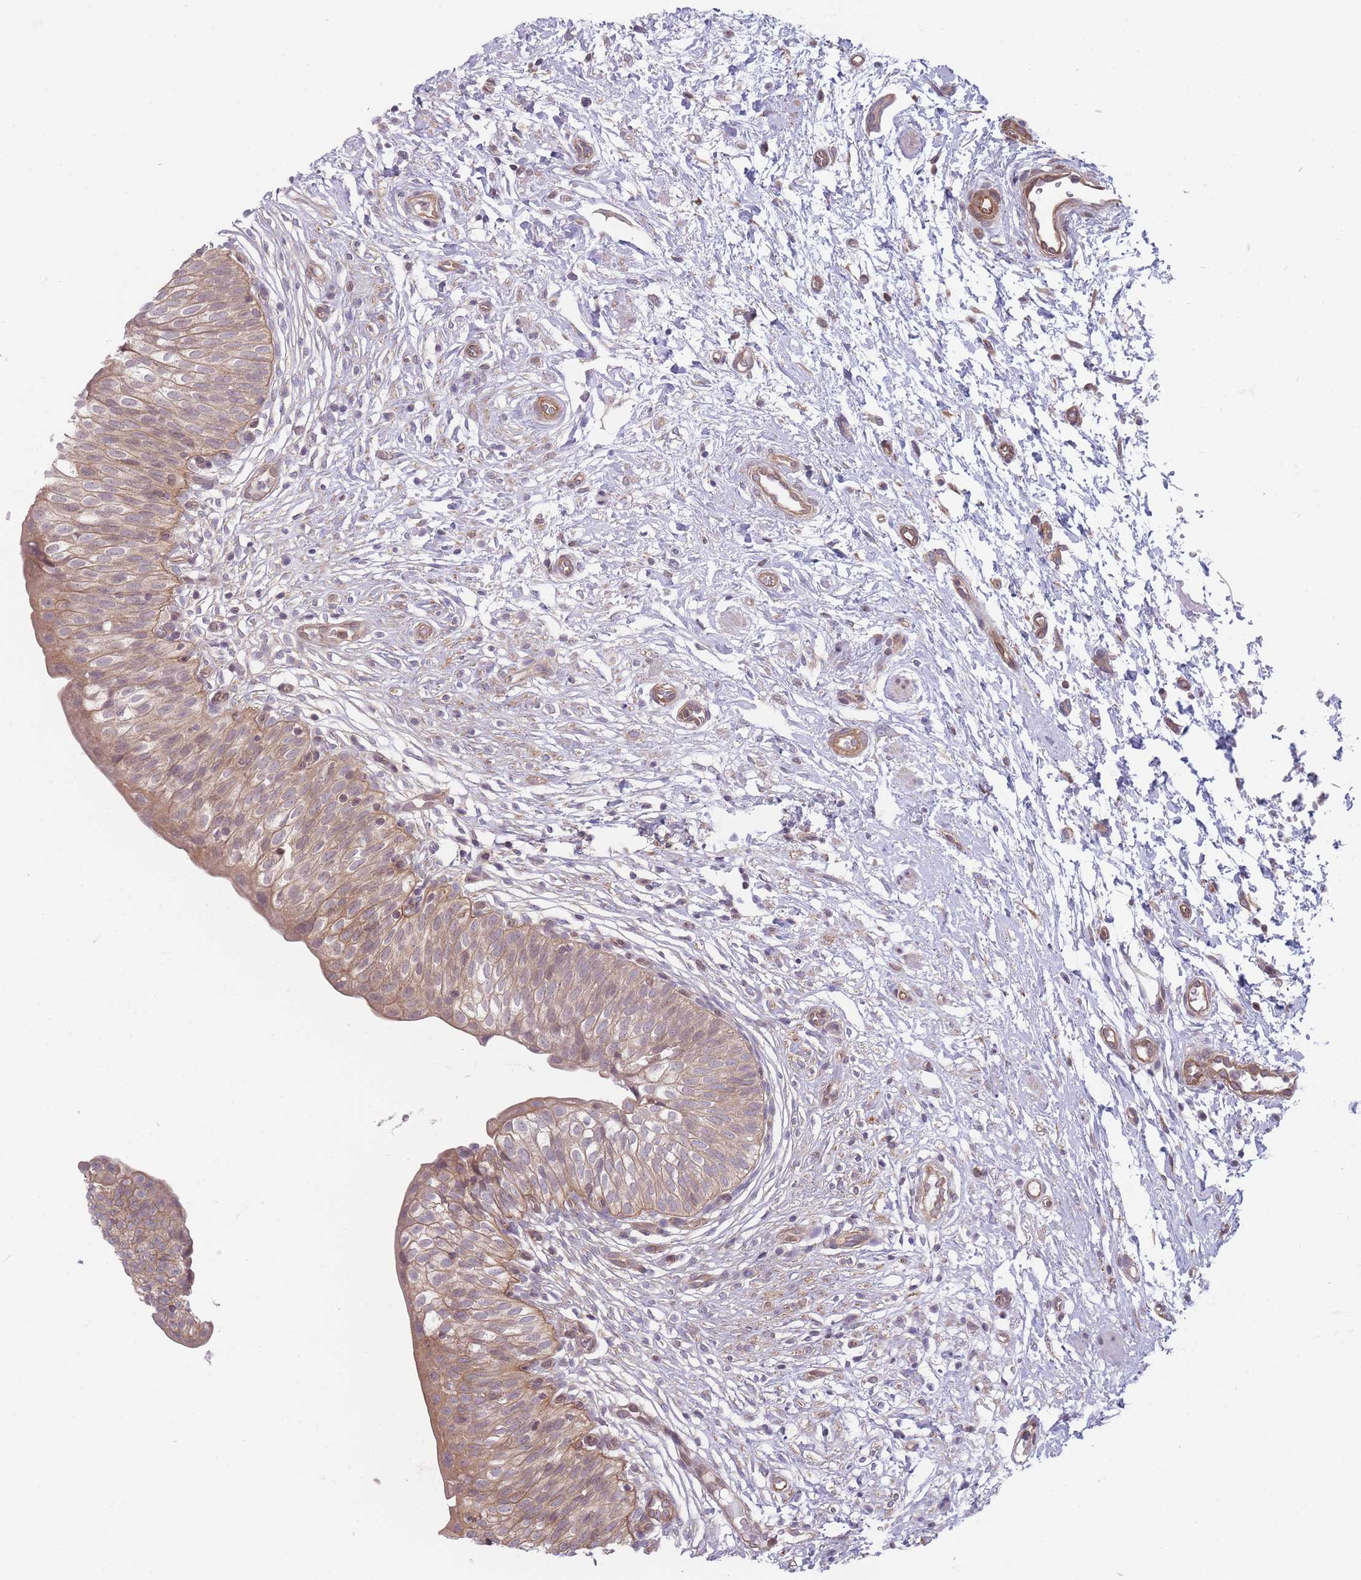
{"staining": {"intensity": "moderate", "quantity": ">75%", "location": "cytoplasmic/membranous"}, "tissue": "urinary bladder", "cell_type": "Urothelial cells", "image_type": "normal", "snomed": [{"axis": "morphology", "description": "Normal tissue, NOS"}, {"axis": "topography", "description": "Urinary bladder"}], "caption": "DAB (3,3'-diaminobenzidine) immunohistochemical staining of unremarkable human urinary bladder reveals moderate cytoplasmic/membranous protein expression in approximately >75% of urothelial cells. (Brightfield microscopy of DAB IHC at high magnification).", "gene": "VRK2", "patient": {"sex": "male", "age": 55}}